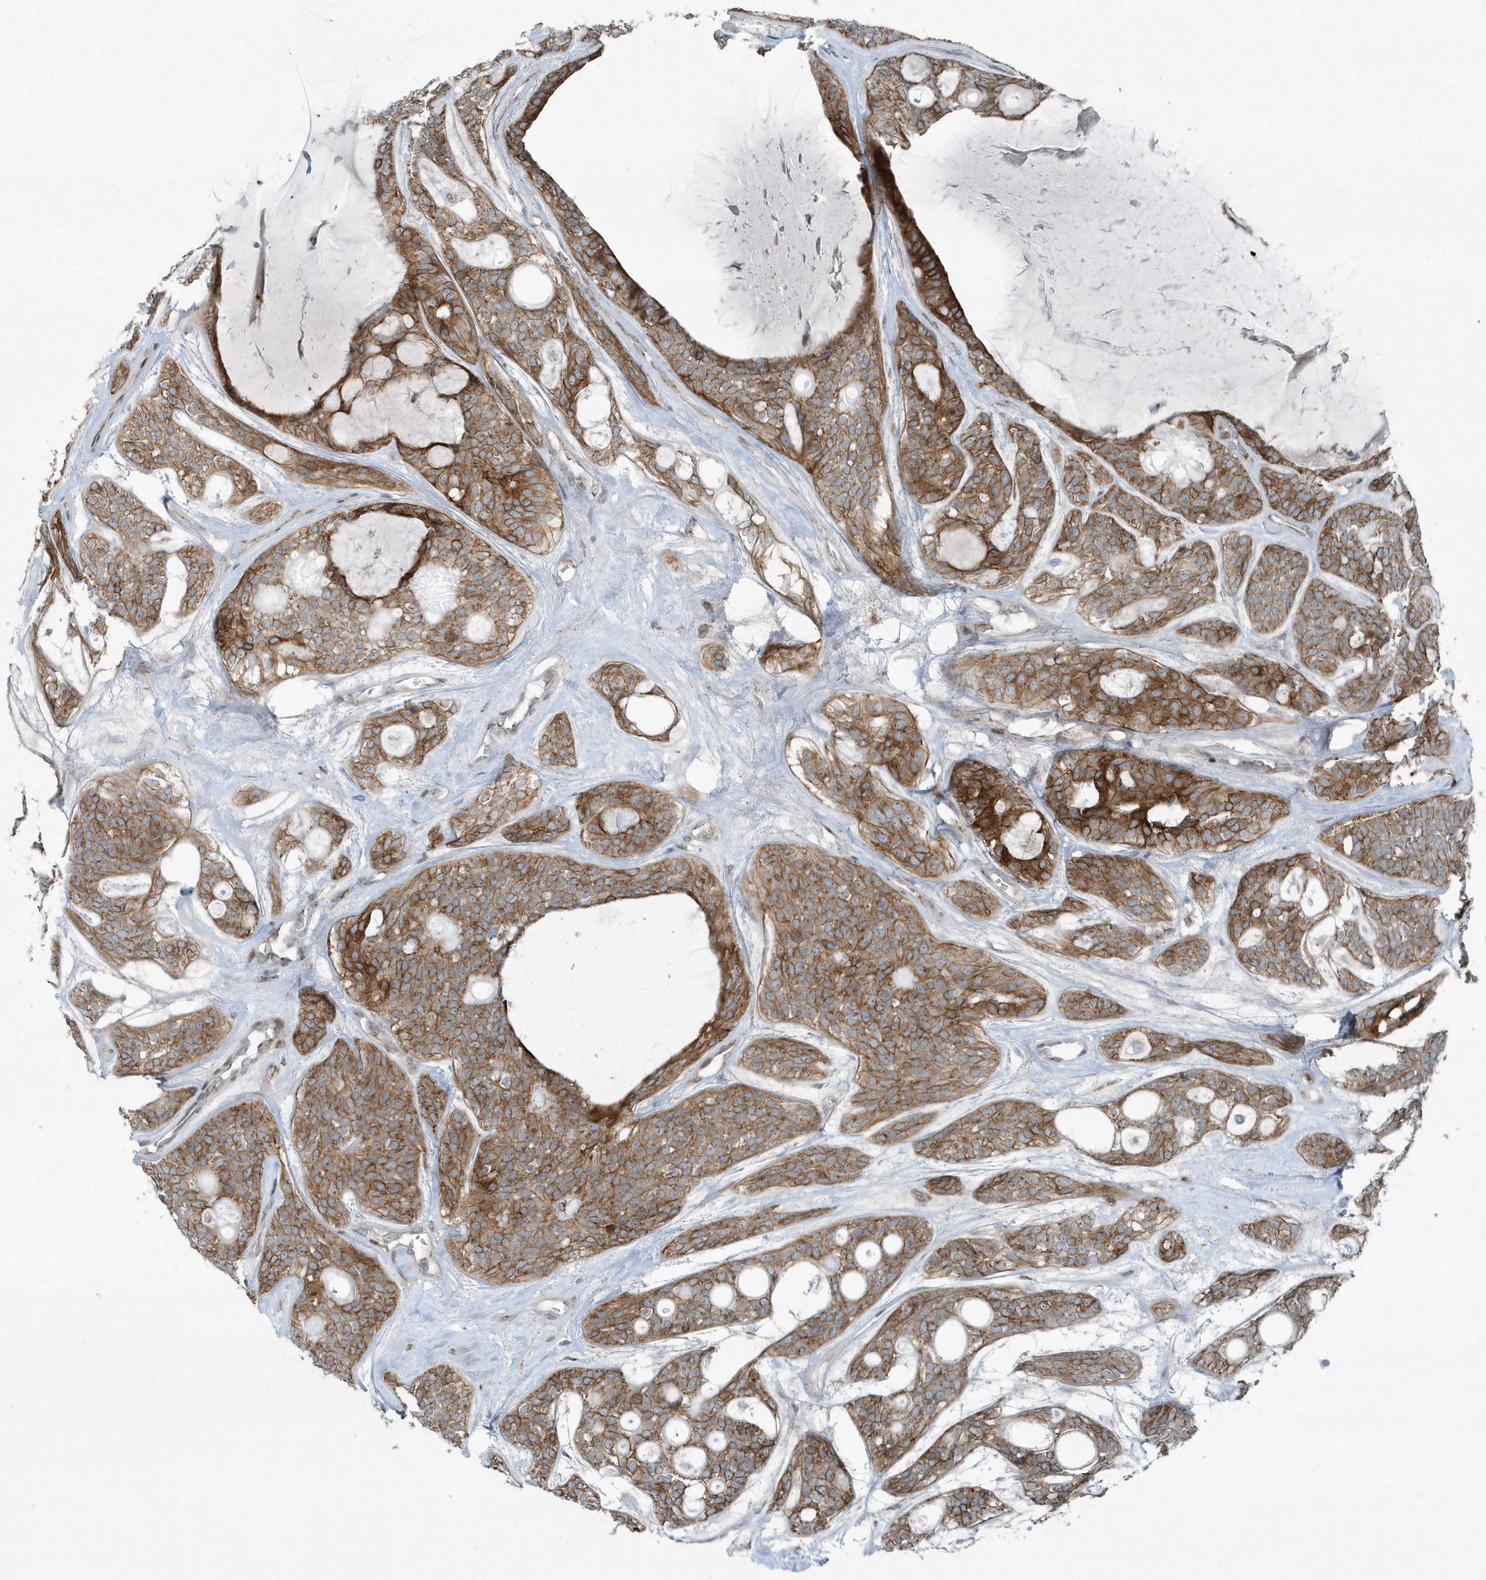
{"staining": {"intensity": "moderate", "quantity": ">75%", "location": "cytoplasmic/membranous"}, "tissue": "head and neck cancer", "cell_type": "Tumor cells", "image_type": "cancer", "snomed": [{"axis": "morphology", "description": "Adenocarcinoma, NOS"}, {"axis": "topography", "description": "Head-Neck"}], "caption": "Immunohistochemistry (IHC) (DAB) staining of head and neck cancer (adenocarcinoma) demonstrates moderate cytoplasmic/membranous protein expression in approximately >75% of tumor cells.", "gene": "GCC2", "patient": {"sex": "male", "age": 66}}